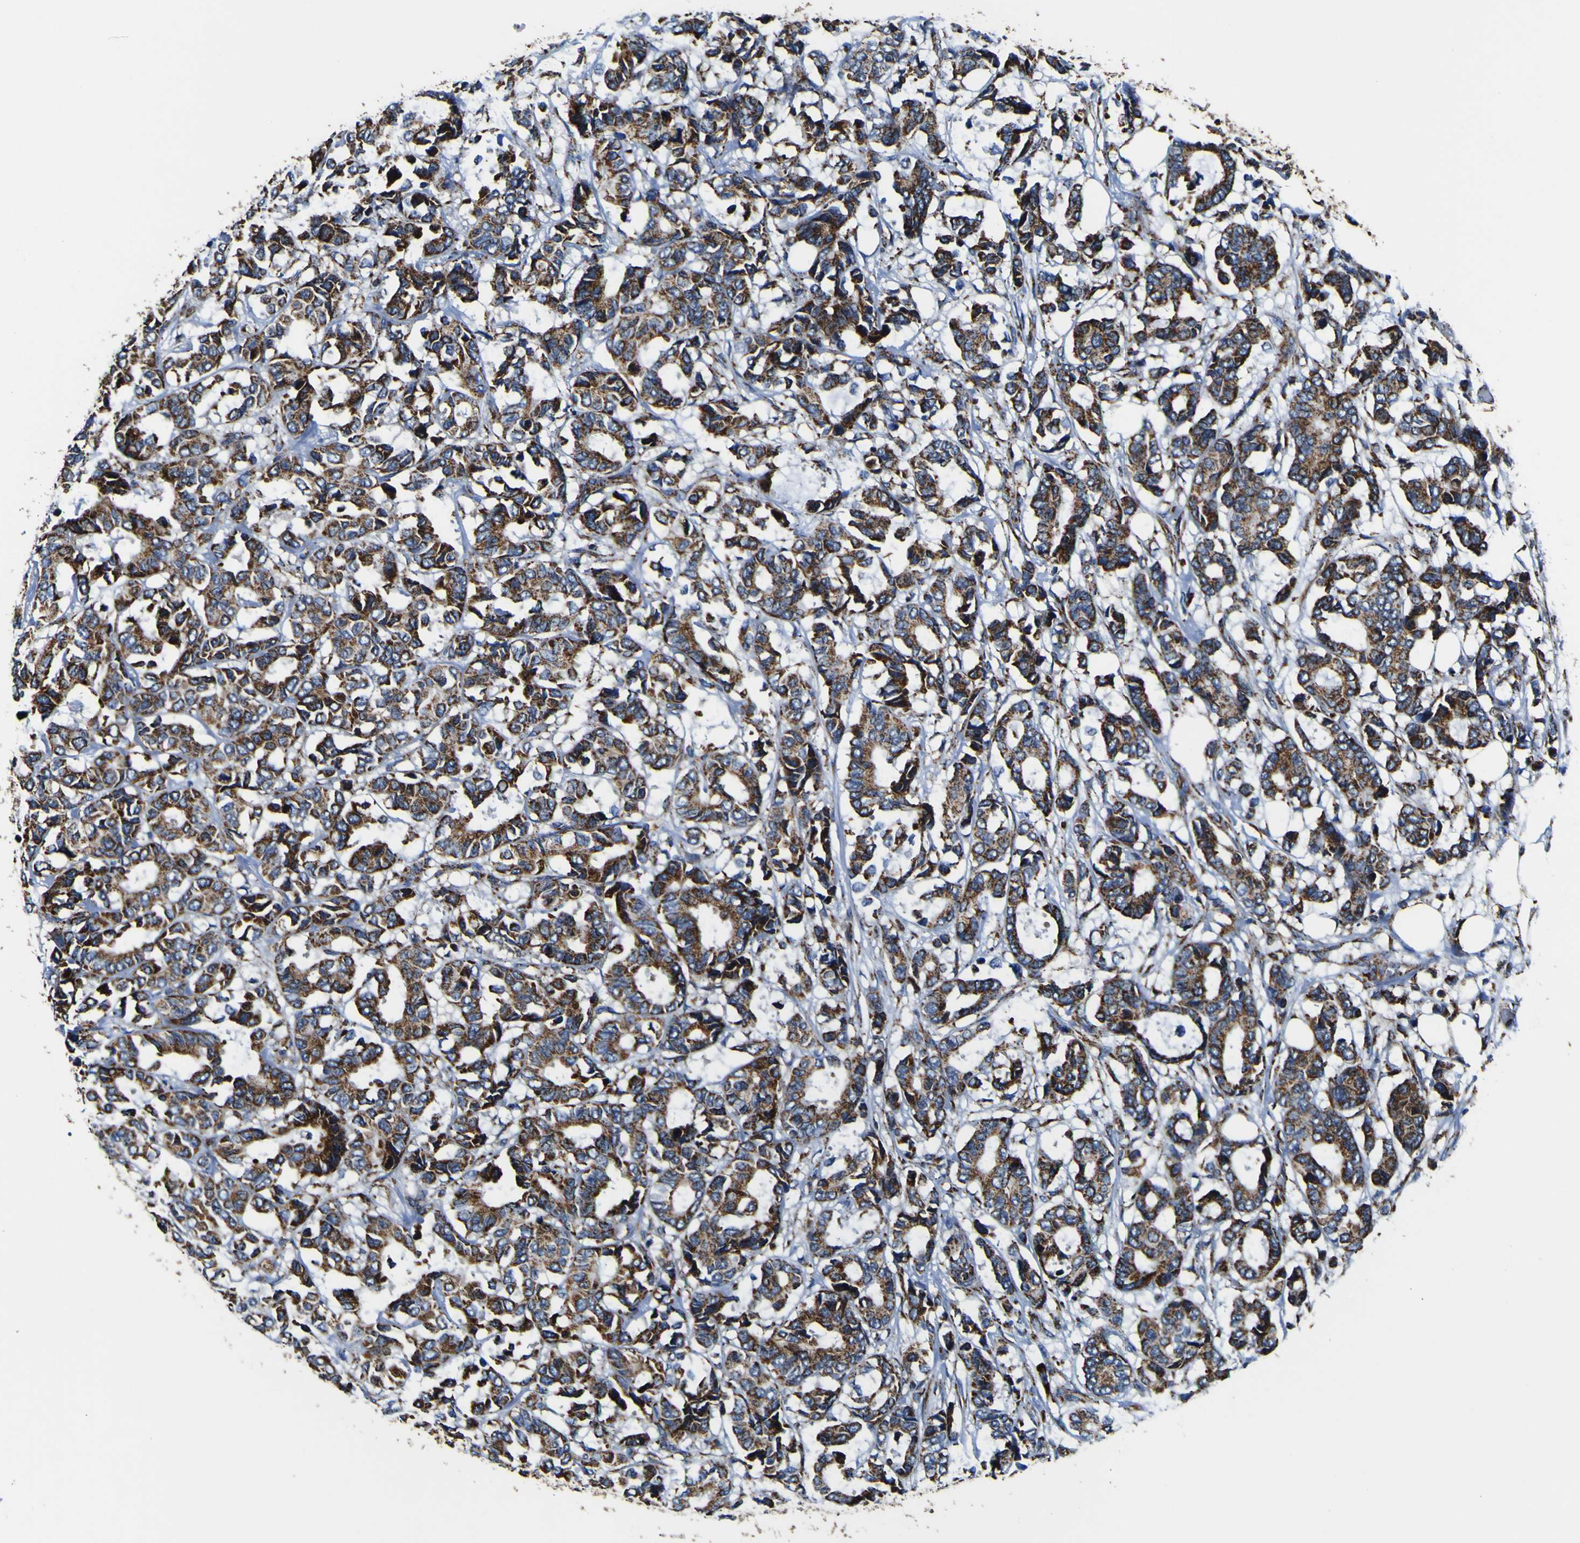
{"staining": {"intensity": "strong", "quantity": ">75%", "location": "cytoplasmic/membranous"}, "tissue": "breast cancer", "cell_type": "Tumor cells", "image_type": "cancer", "snomed": [{"axis": "morphology", "description": "Duct carcinoma"}, {"axis": "topography", "description": "Breast"}], "caption": "This micrograph reveals IHC staining of breast cancer (infiltrating ductal carcinoma), with high strong cytoplasmic/membranous positivity in approximately >75% of tumor cells.", "gene": "PTRH2", "patient": {"sex": "female", "age": 87}}